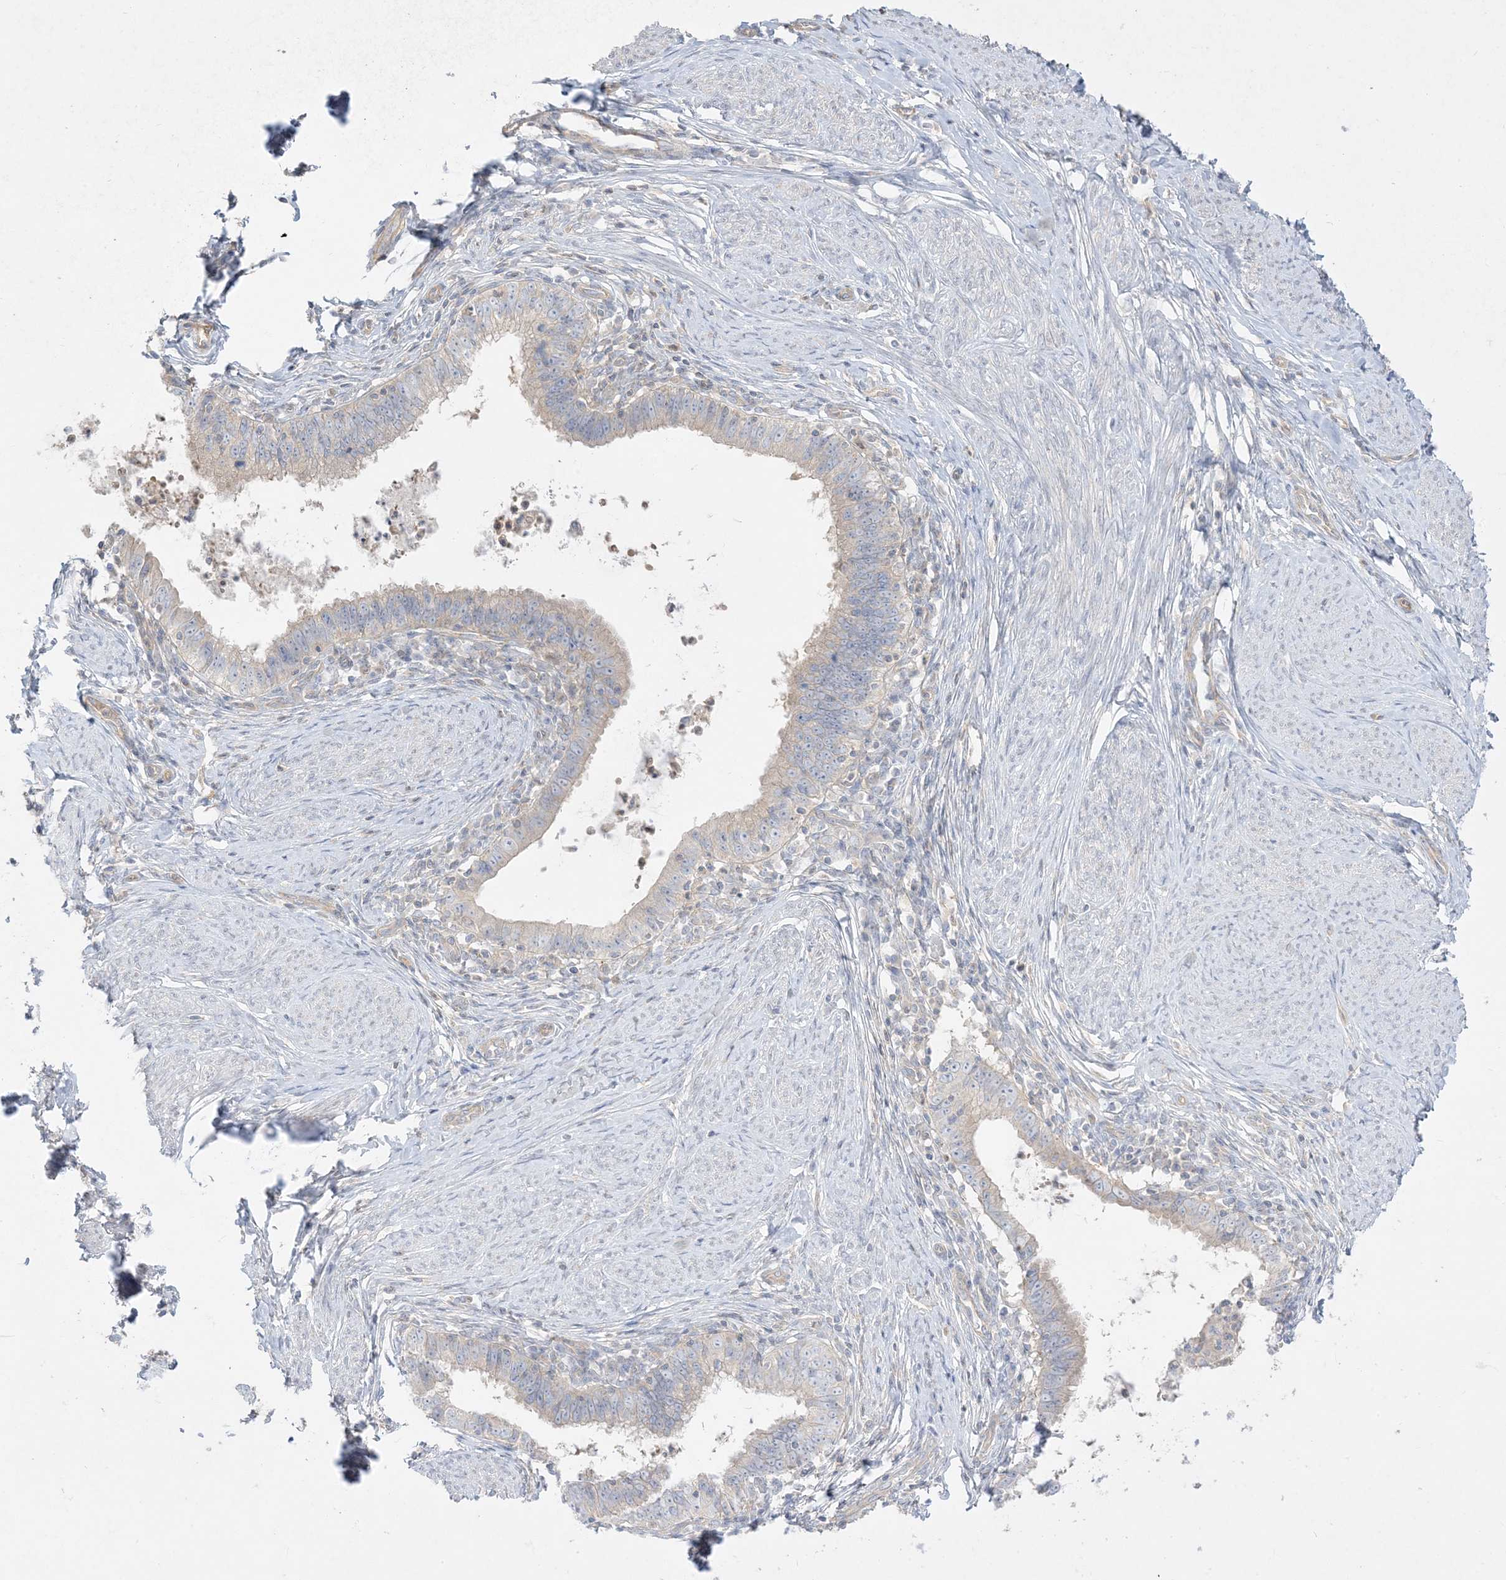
{"staining": {"intensity": "weak", "quantity": "25%-75%", "location": "cytoplasmic/membranous"}, "tissue": "cervical cancer", "cell_type": "Tumor cells", "image_type": "cancer", "snomed": [{"axis": "morphology", "description": "Adenocarcinoma, NOS"}, {"axis": "topography", "description": "Cervix"}], "caption": "IHC image of neoplastic tissue: cervical adenocarcinoma stained using IHC demonstrates low levels of weak protein expression localized specifically in the cytoplasmic/membranous of tumor cells, appearing as a cytoplasmic/membranous brown color.", "gene": "ARHGEF9", "patient": {"sex": "female", "age": 36}}